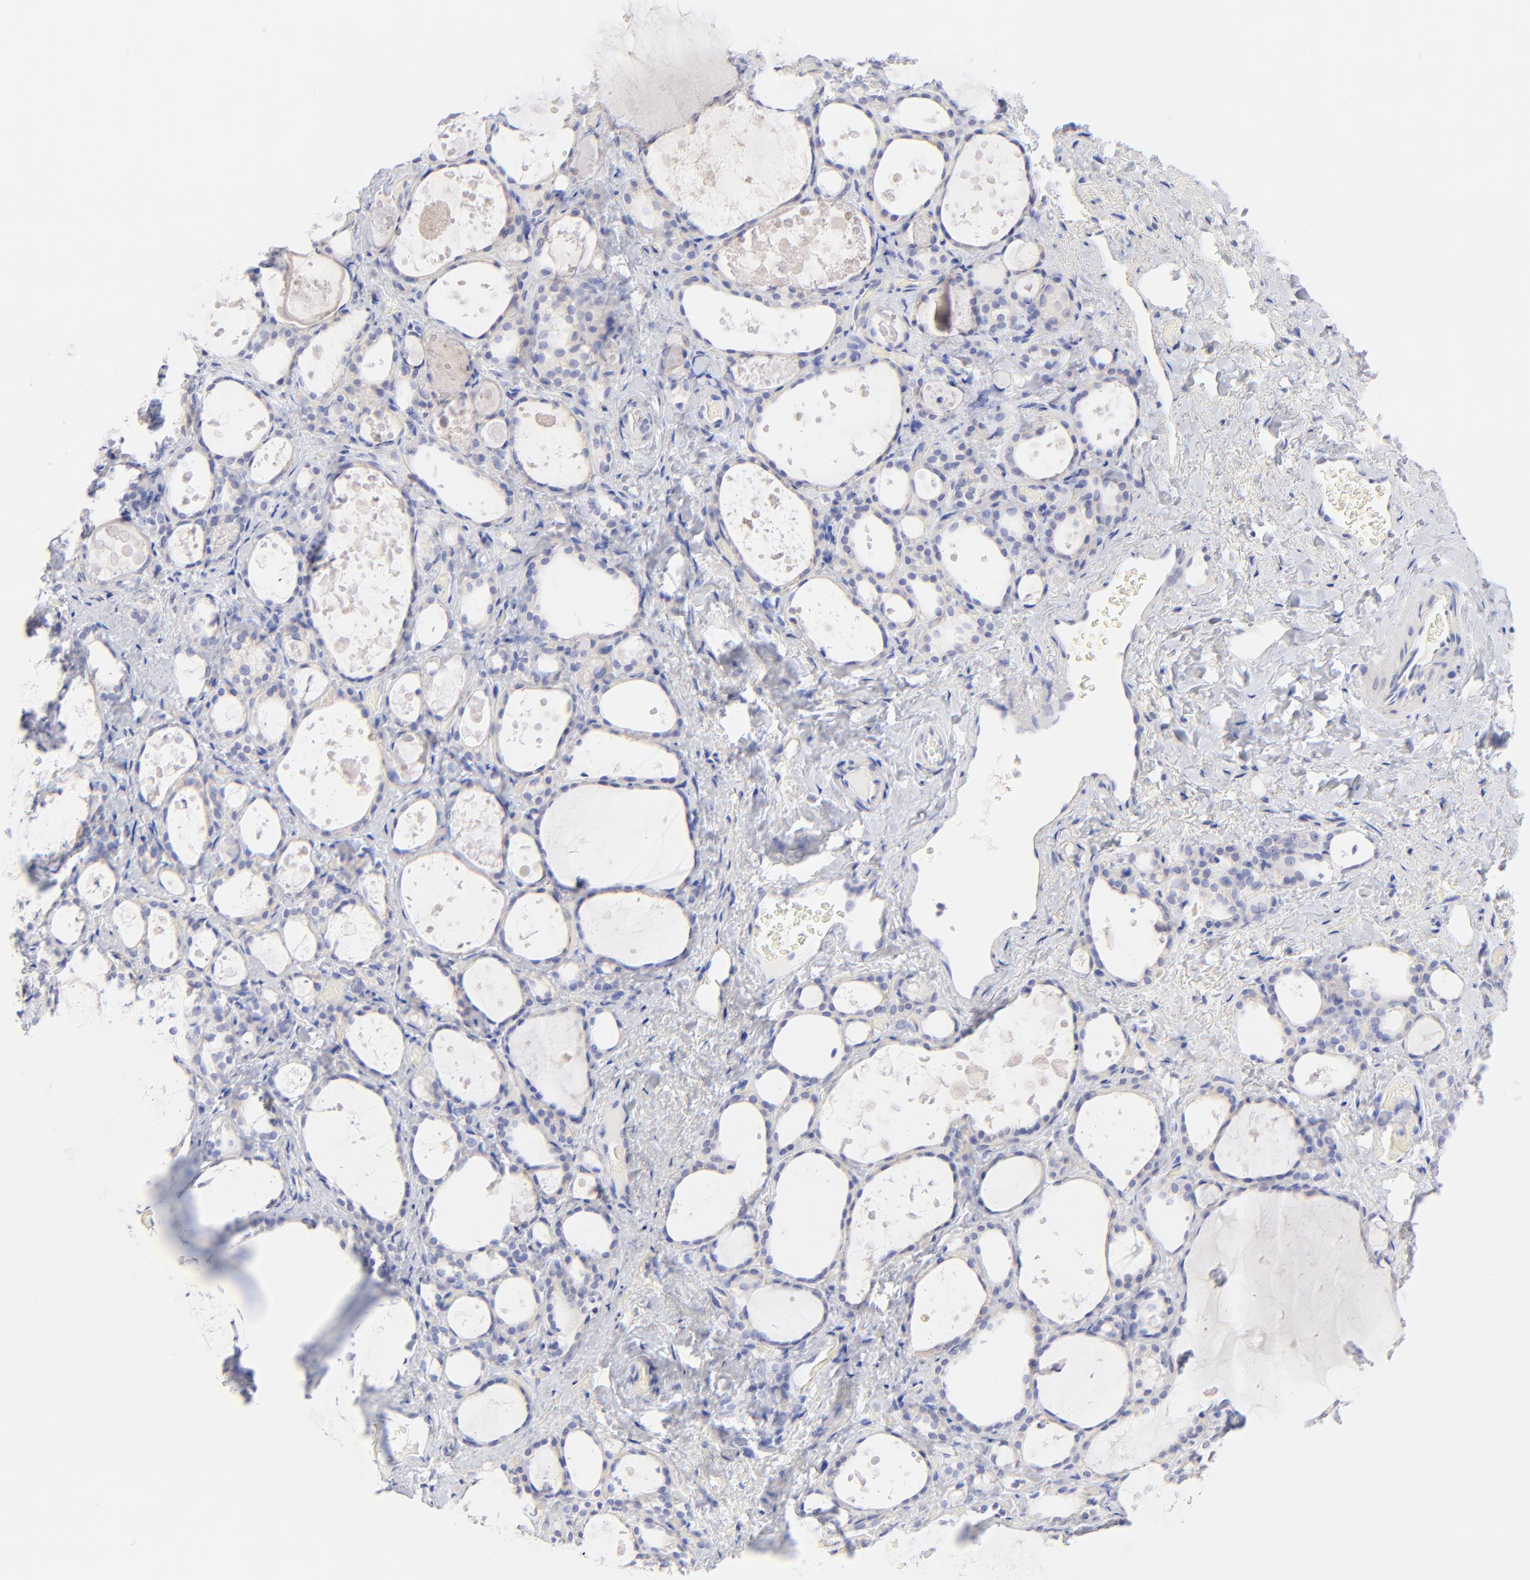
{"staining": {"intensity": "negative", "quantity": "none", "location": "none"}, "tissue": "thyroid gland", "cell_type": "Glandular cells", "image_type": "normal", "snomed": [{"axis": "morphology", "description": "Normal tissue, NOS"}, {"axis": "topography", "description": "Thyroid gland"}], "caption": "A micrograph of thyroid gland stained for a protein demonstrates no brown staining in glandular cells.", "gene": "EBP", "patient": {"sex": "female", "age": 75}}